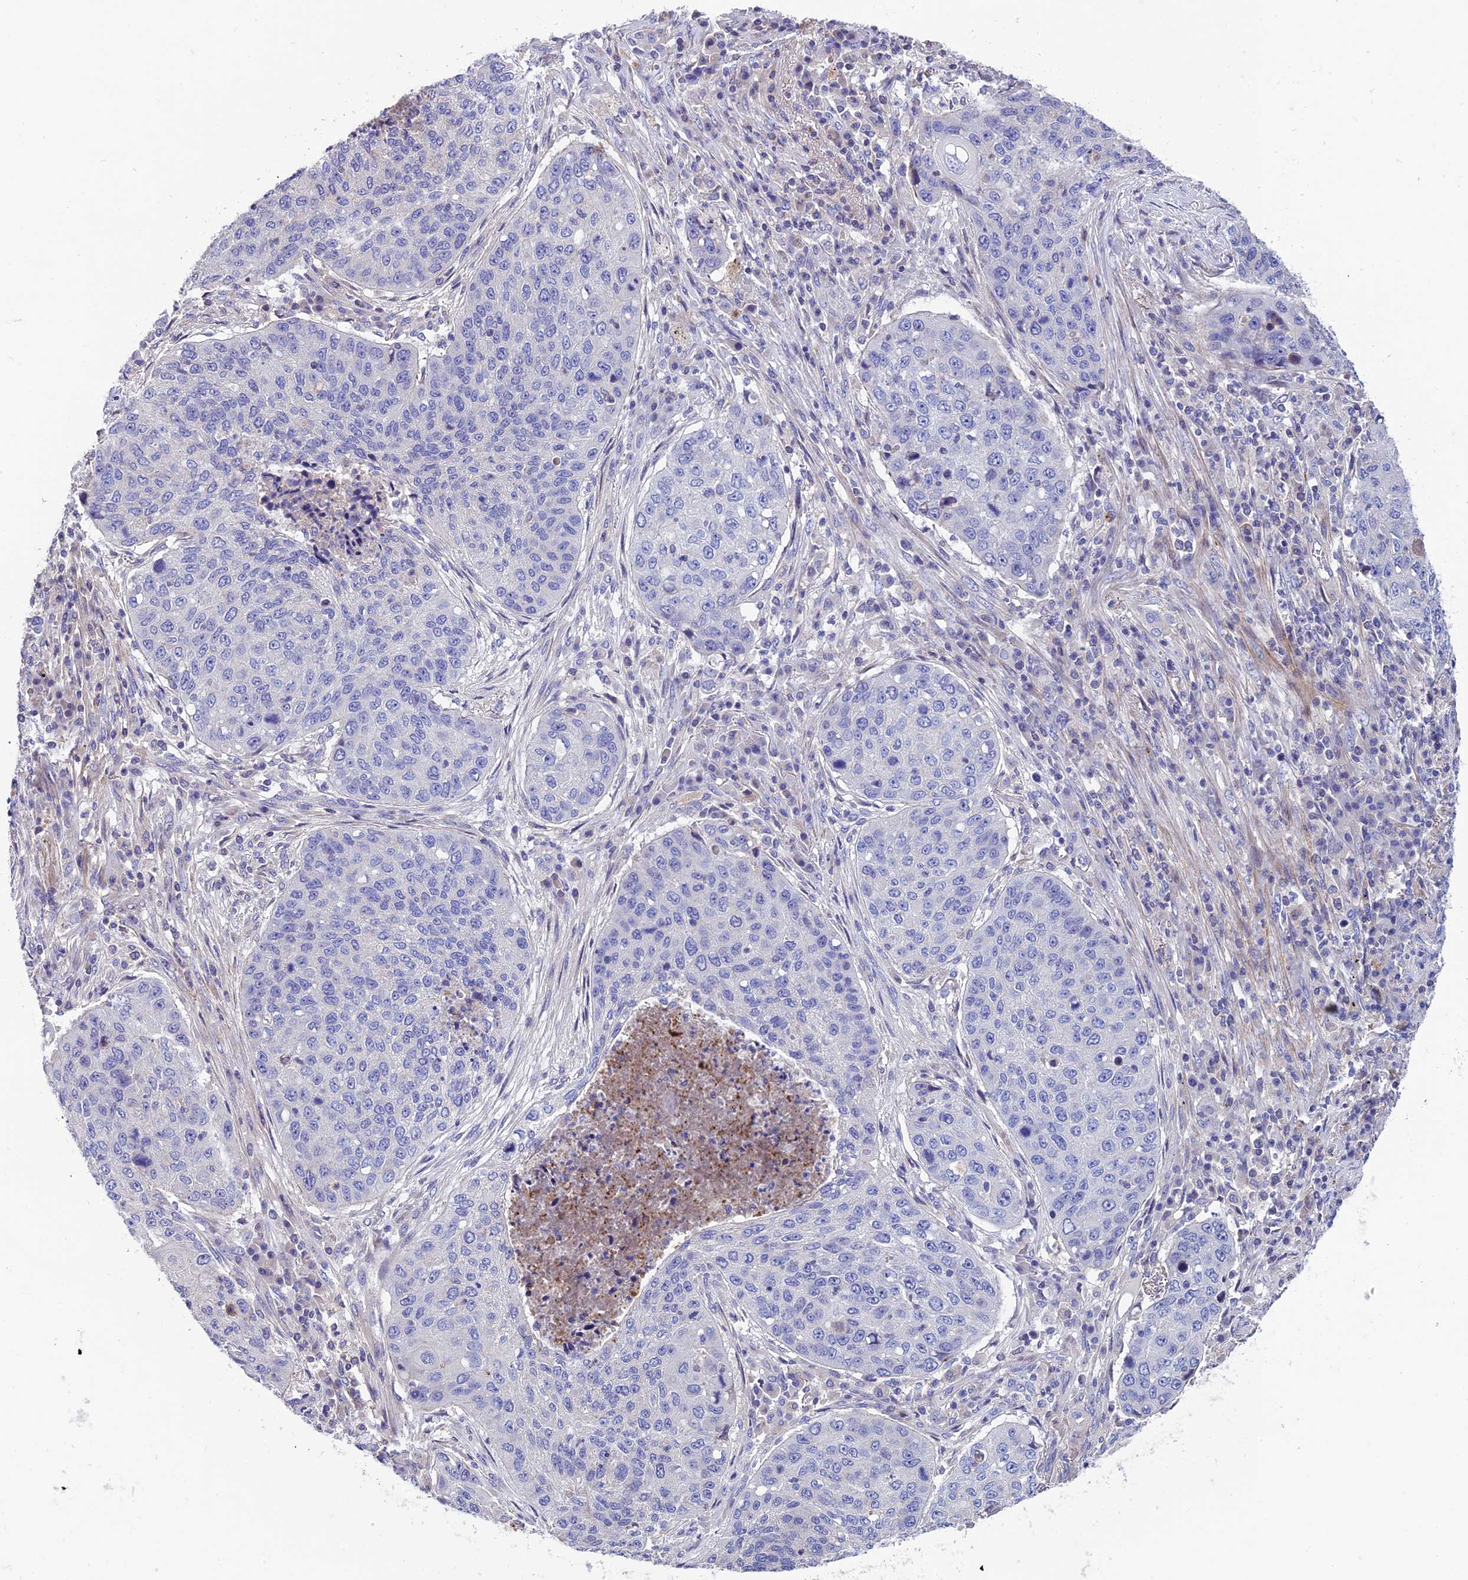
{"staining": {"intensity": "negative", "quantity": "none", "location": "none"}, "tissue": "lung cancer", "cell_type": "Tumor cells", "image_type": "cancer", "snomed": [{"axis": "morphology", "description": "Squamous cell carcinoma, NOS"}, {"axis": "topography", "description": "Lung"}], "caption": "A micrograph of squamous cell carcinoma (lung) stained for a protein displays no brown staining in tumor cells. The staining was performed using DAB (3,3'-diaminobenzidine) to visualize the protein expression in brown, while the nuclei were stained in blue with hematoxylin (Magnification: 20x).", "gene": "FAM178B", "patient": {"sex": "female", "age": 63}}